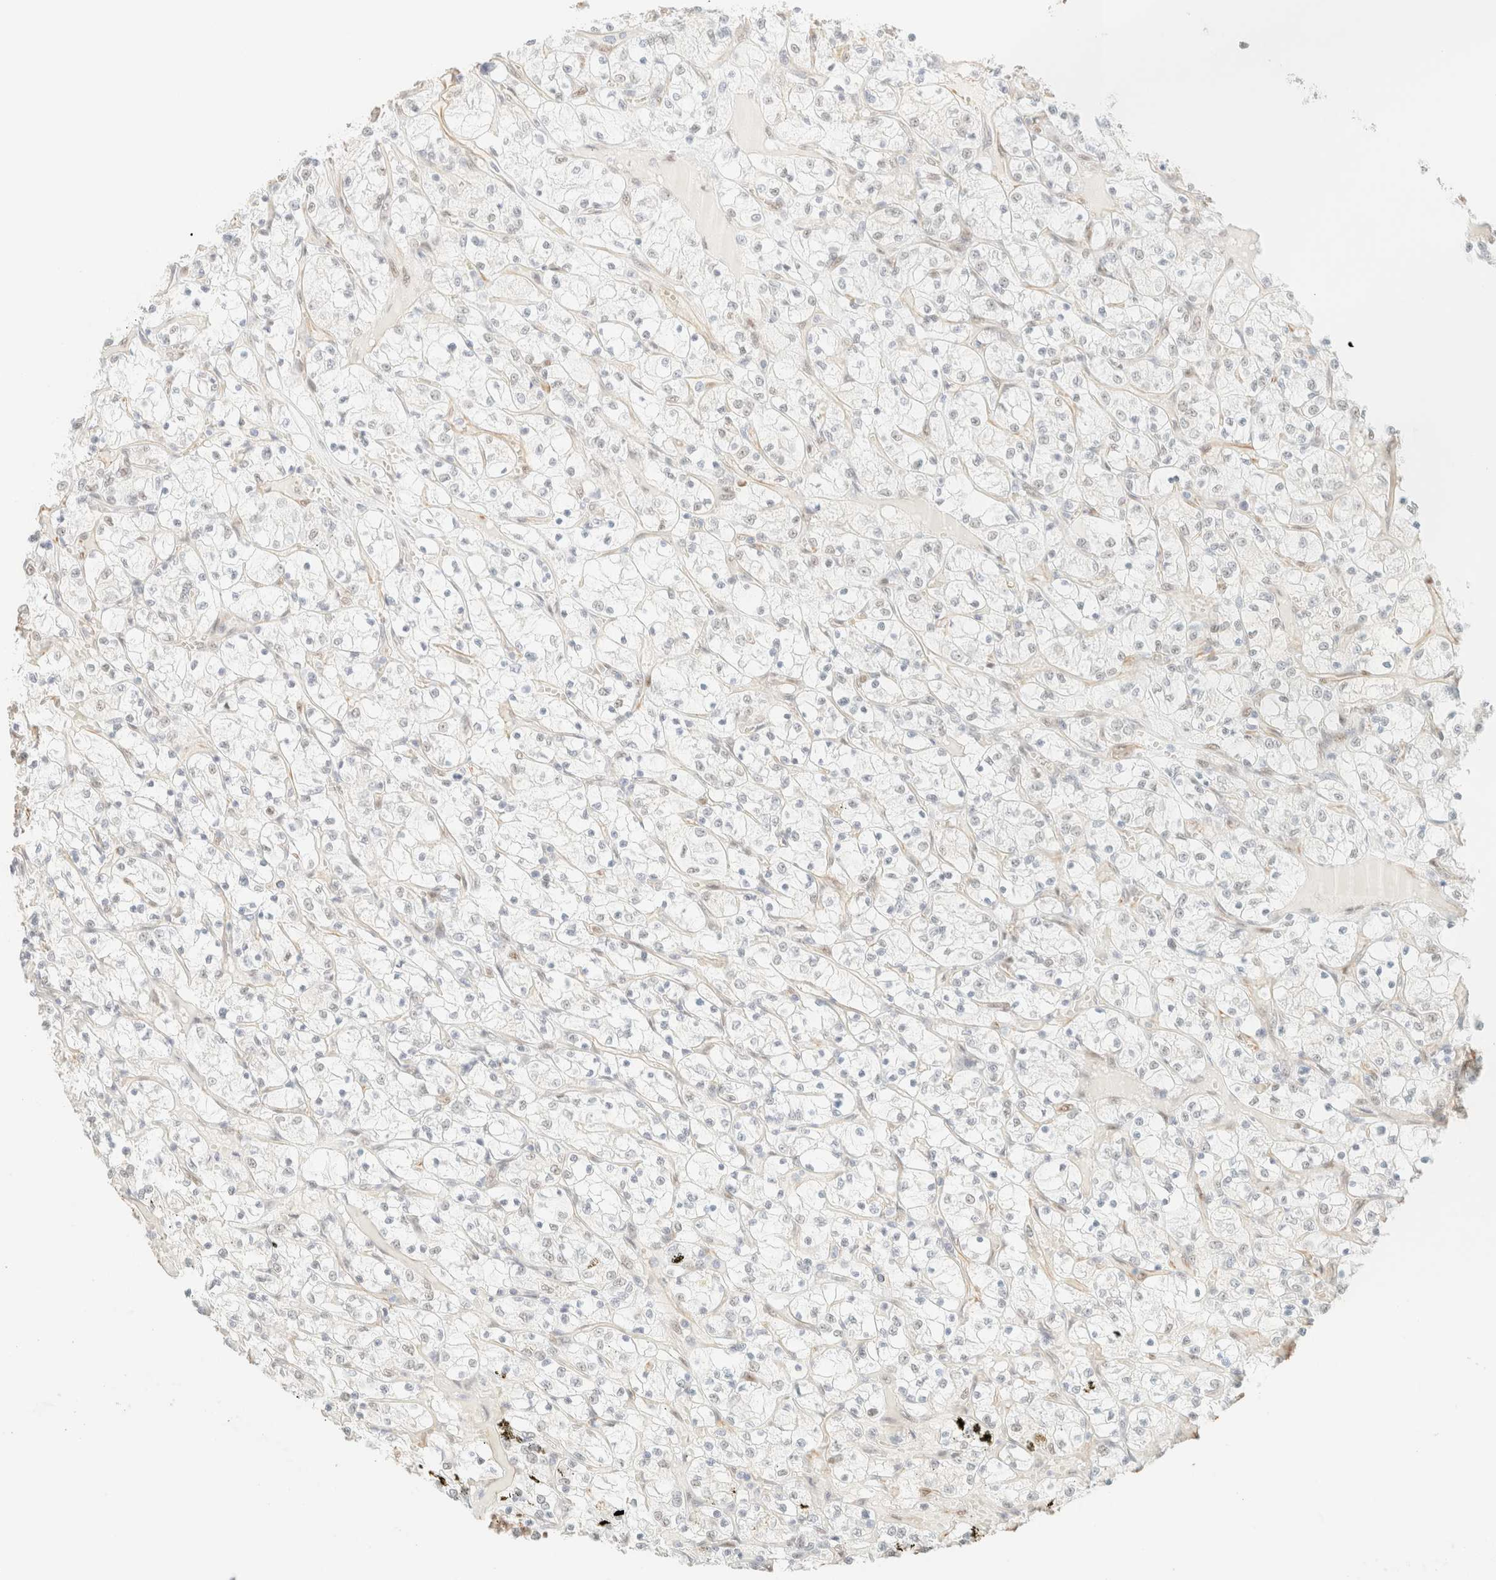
{"staining": {"intensity": "negative", "quantity": "none", "location": "none"}, "tissue": "renal cancer", "cell_type": "Tumor cells", "image_type": "cancer", "snomed": [{"axis": "morphology", "description": "Adenocarcinoma, NOS"}, {"axis": "topography", "description": "Kidney"}], "caption": "Renal cancer stained for a protein using immunohistochemistry (IHC) displays no expression tumor cells.", "gene": "ZSCAN18", "patient": {"sex": "female", "age": 69}}